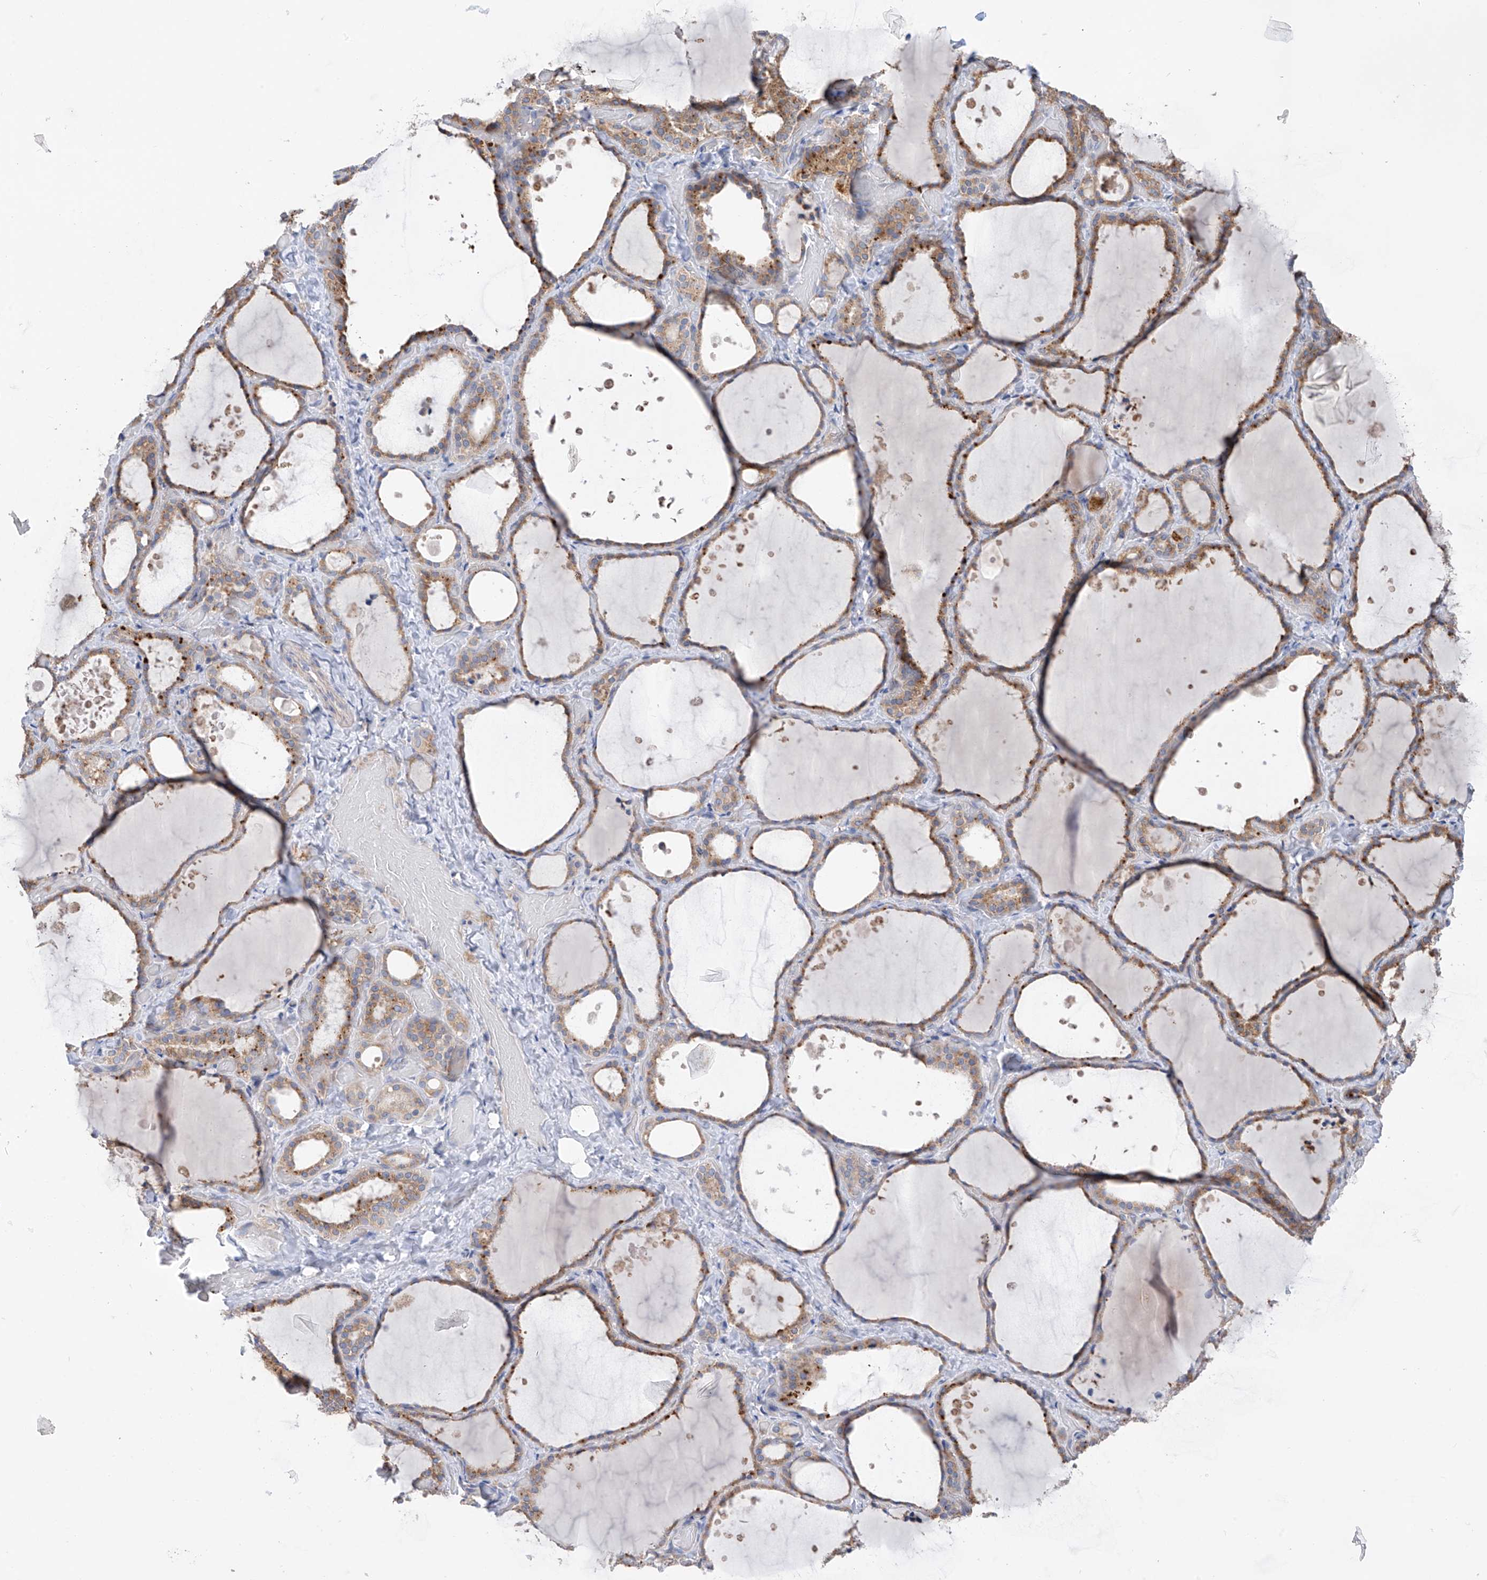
{"staining": {"intensity": "moderate", "quantity": ">75%", "location": "cytoplasmic/membranous"}, "tissue": "thyroid gland", "cell_type": "Glandular cells", "image_type": "normal", "snomed": [{"axis": "morphology", "description": "Normal tissue, NOS"}, {"axis": "topography", "description": "Thyroid gland"}], "caption": "Human thyroid gland stained for a protein (brown) shows moderate cytoplasmic/membranous positive positivity in approximately >75% of glandular cells.", "gene": "REC8", "patient": {"sex": "female", "age": 44}}